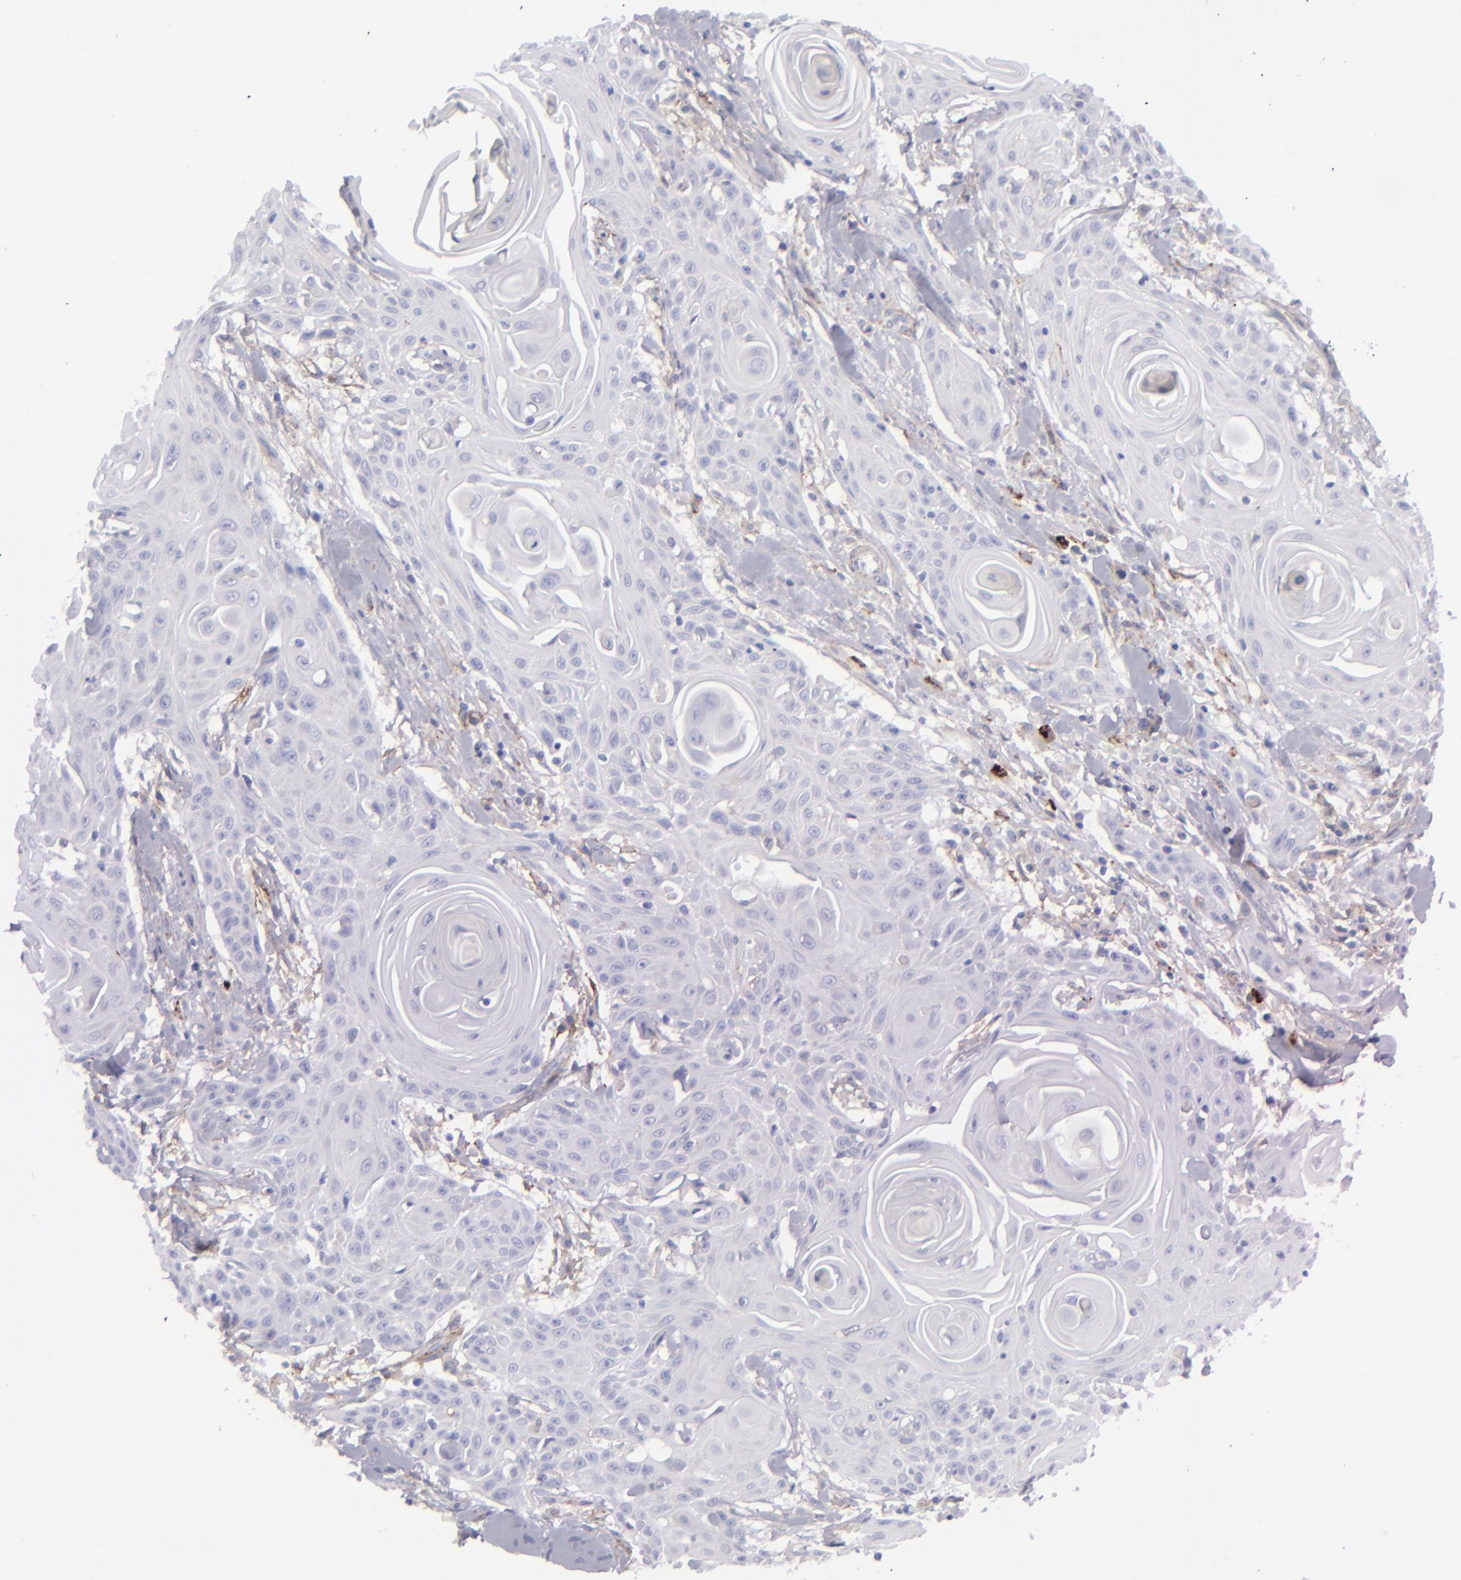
{"staining": {"intensity": "negative", "quantity": "none", "location": "none"}, "tissue": "head and neck cancer", "cell_type": "Tumor cells", "image_type": "cancer", "snomed": [{"axis": "morphology", "description": "Squamous cell carcinoma, NOS"}, {"axis": "morphology", "description": "Squamous cell carcinoma, metastatic, NOS"}, {"axis": "topography", "description": "Lymph node"}, {"axis": "topography", "description": "Salivary gland"}, {"axis": "topography", "description": "Head-Neck"}], "caption": "A high-resolution micrograph shows immunohistochemistry staining of head and neck cancer (metastatic squamous cell carcinoma), which displays no significant staining in tumor cells.", "gene": "ANPEP", "patient": {"sex": "female", "age": 74}}